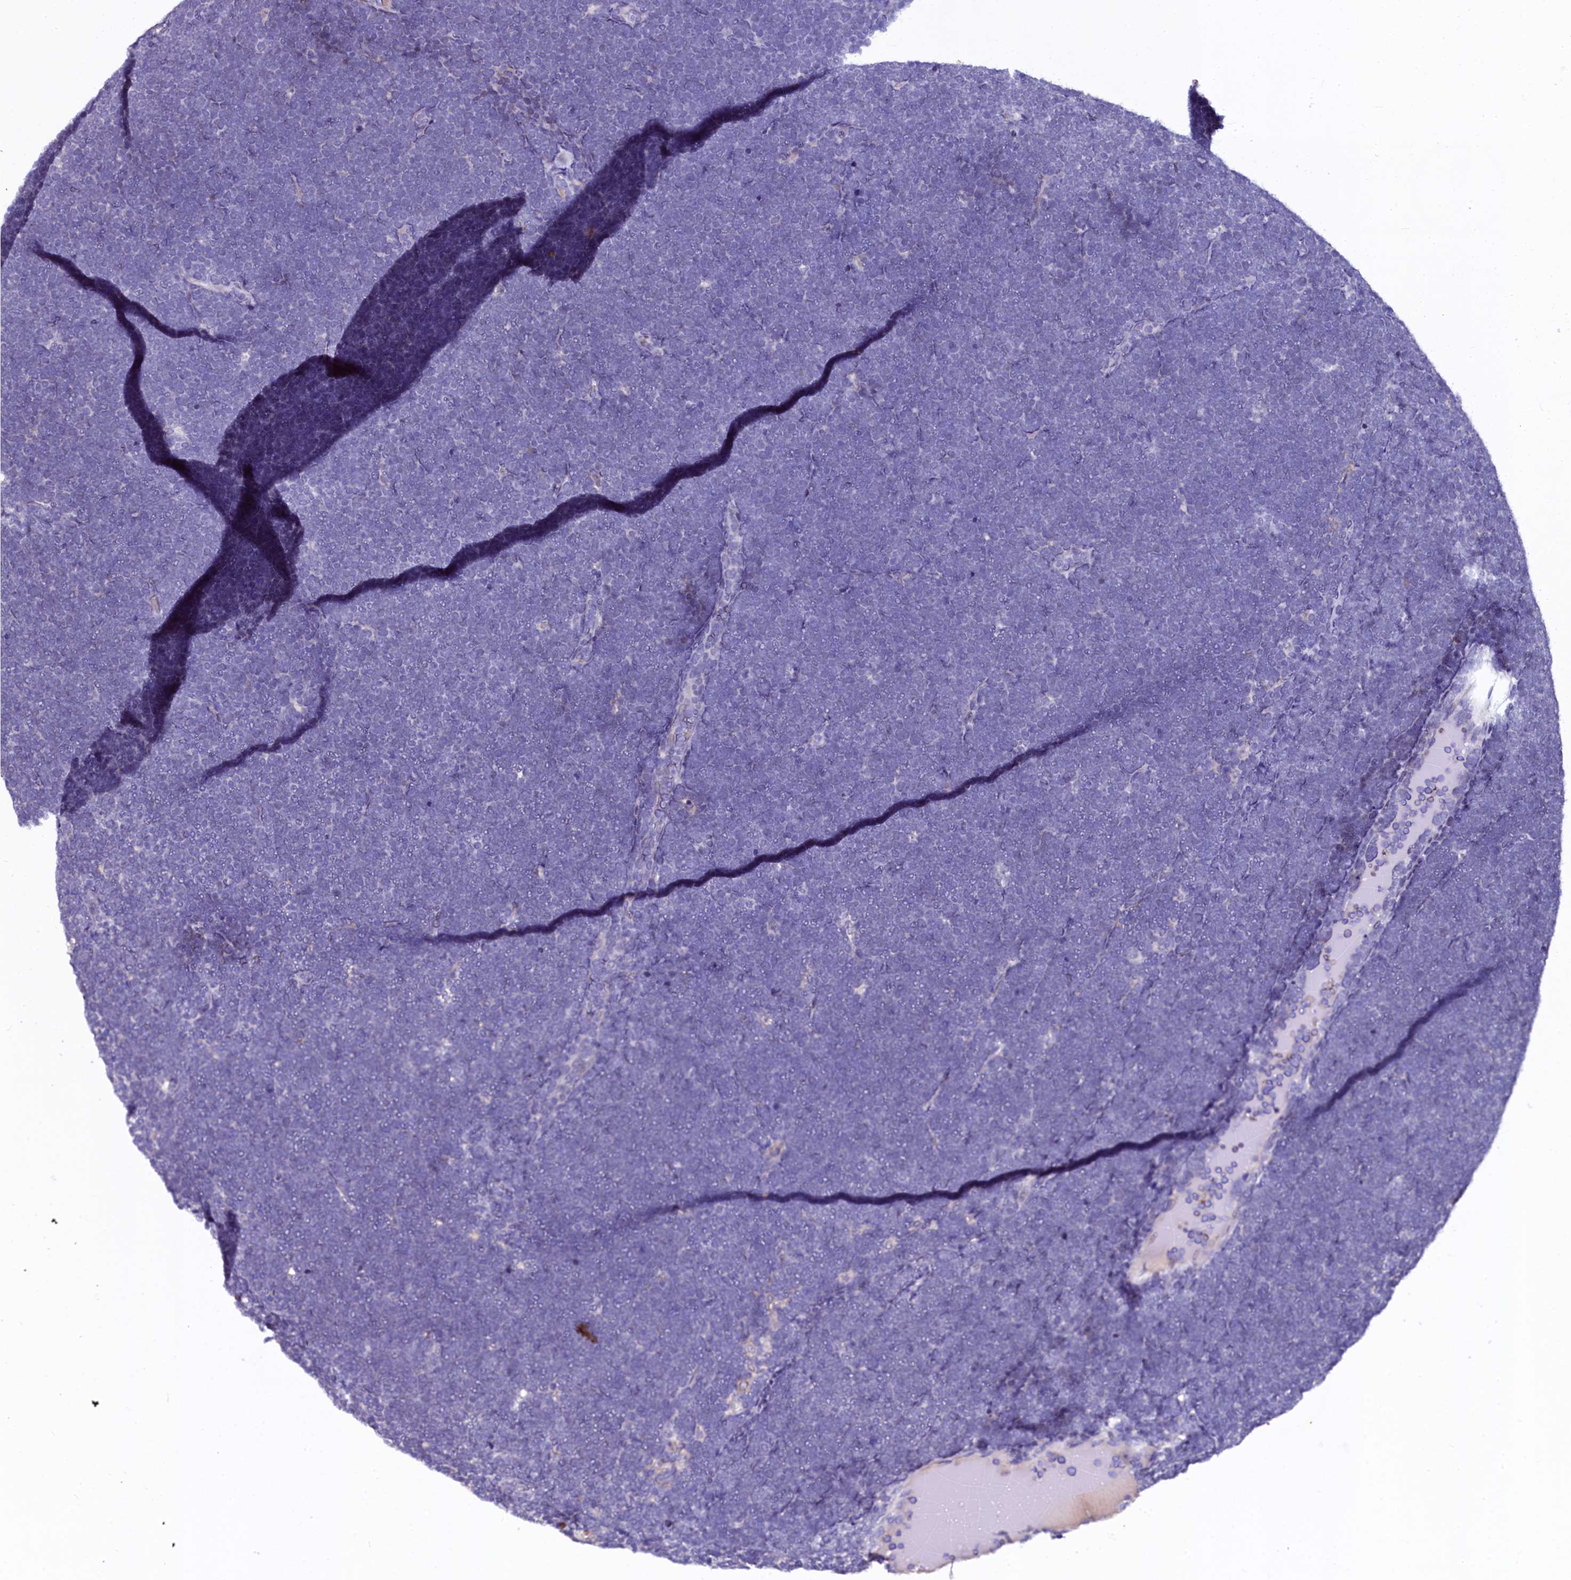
{"staining": {"intensity": "negative", "quantity": "none", "location": "none"}, "tissue": "lymphoma", "cell_type": "Tumor cells", "image_type": "cancer", "snomed": [{"axis": "morphology", "description": "Malignant lymphoma, non-Hodgkin's type, High grade"}, {"axis": "topography", "description": "Lymph node"}], "caption": "This micrograph is of high-grade malignant lymphoma, non-Hodgkin's type stained with immunohistochemistry (IHC) to label a protein in brown with the nuclei are counter-stained blue. There is no expression in tumor cells. (DAB IHC, high magnification).", "gene": "CTDSPL2", "patient": {"sex": "male", "age": 13}}